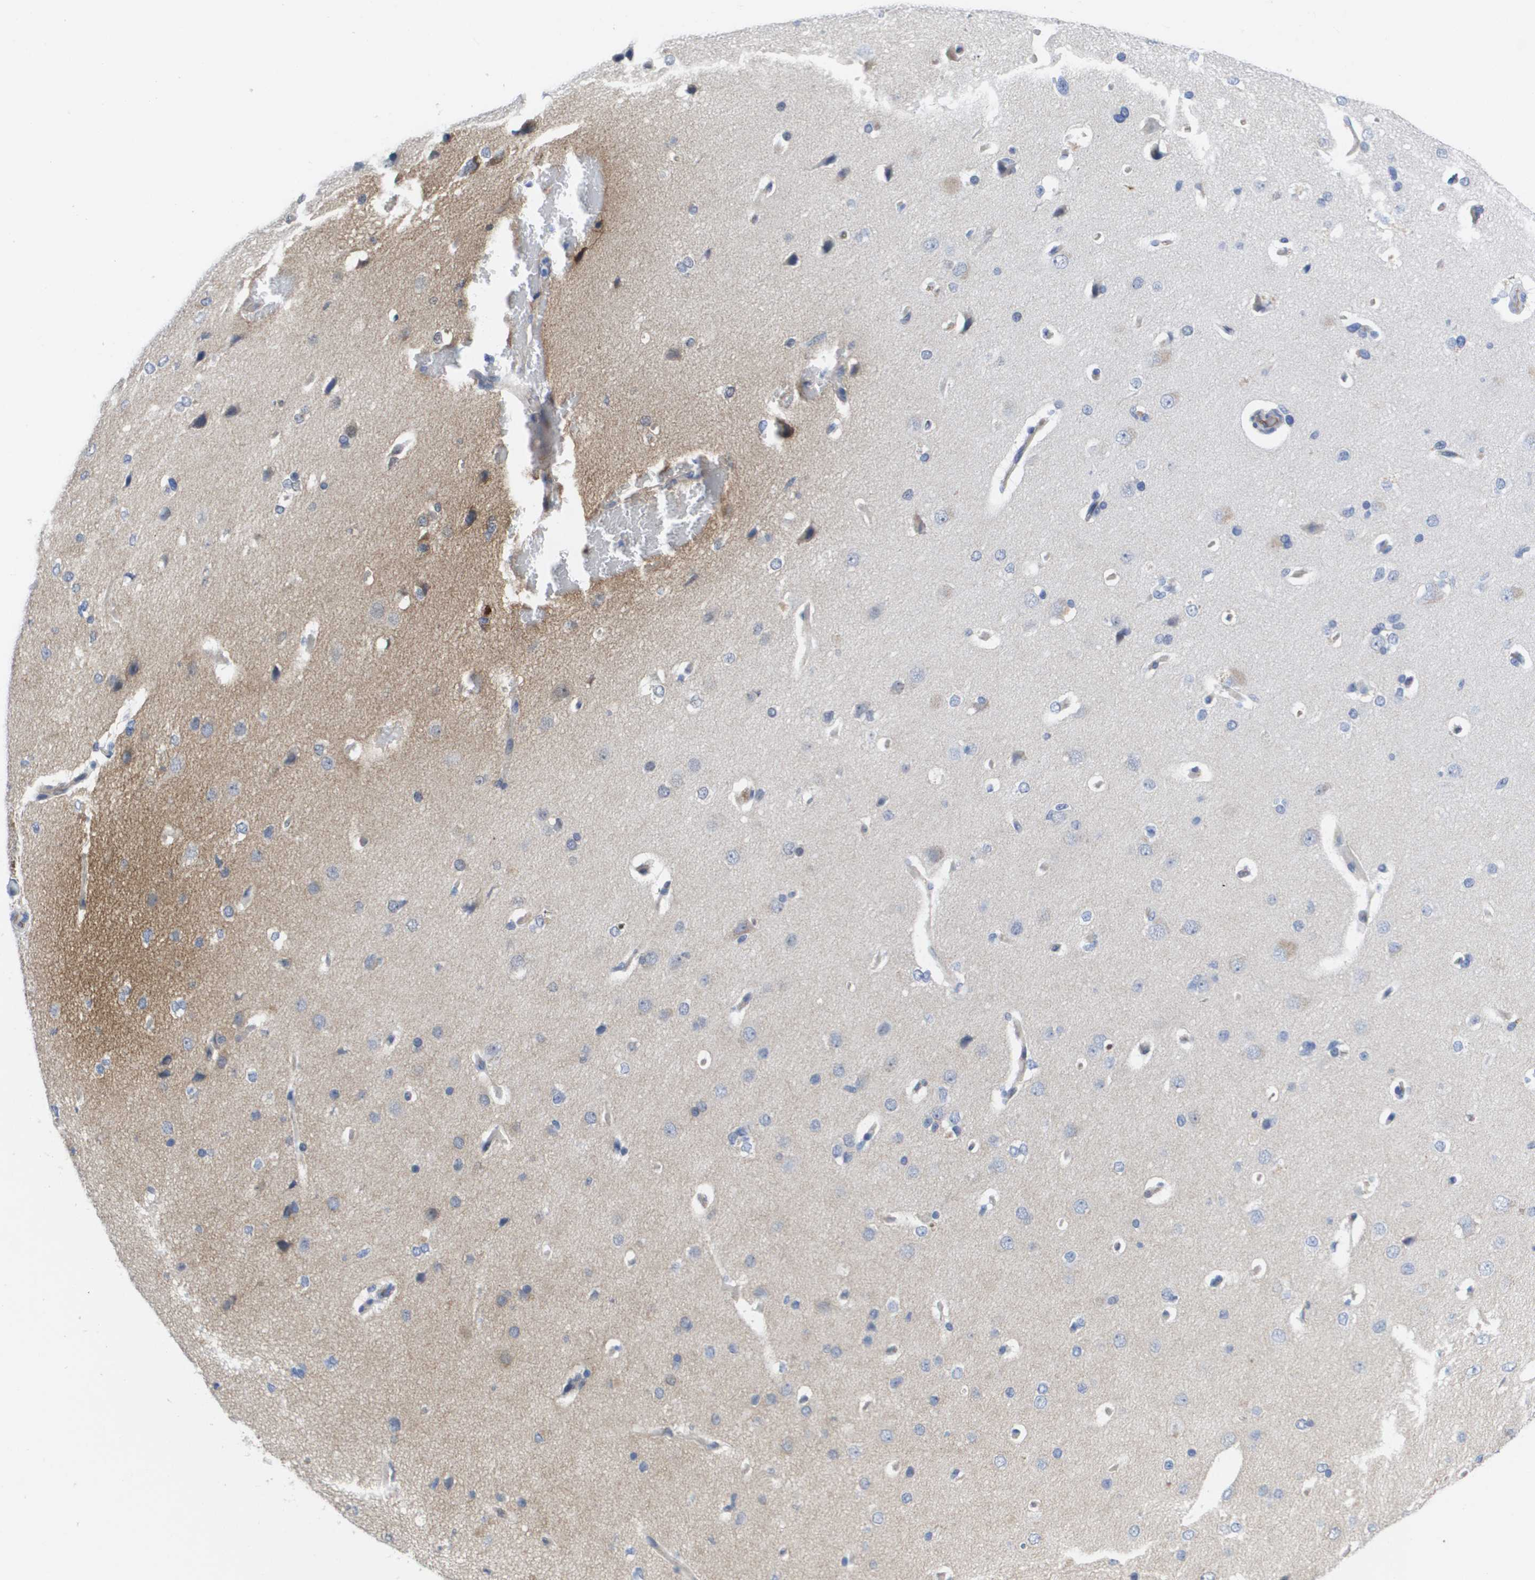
{"staining": {"intensity": "negative", "quantity": "none", "location": "none"}, "tissue": "cerebral cortex", "cell_type": "Endothelial cells", "image_type": "normal", "snomed": [{"axis": "morphology", "description": "Normal tissue, NOS"}, {"axis": "topography", "description": "Cerebral cortex"}], "caption": "Immunohistochemistry image of benign cerebral cortex stained for a protein (brown), which shows no staining in endothelial cells.", "gene": "SERPINC1", "patient": {"sex": "male", "age": 62}}